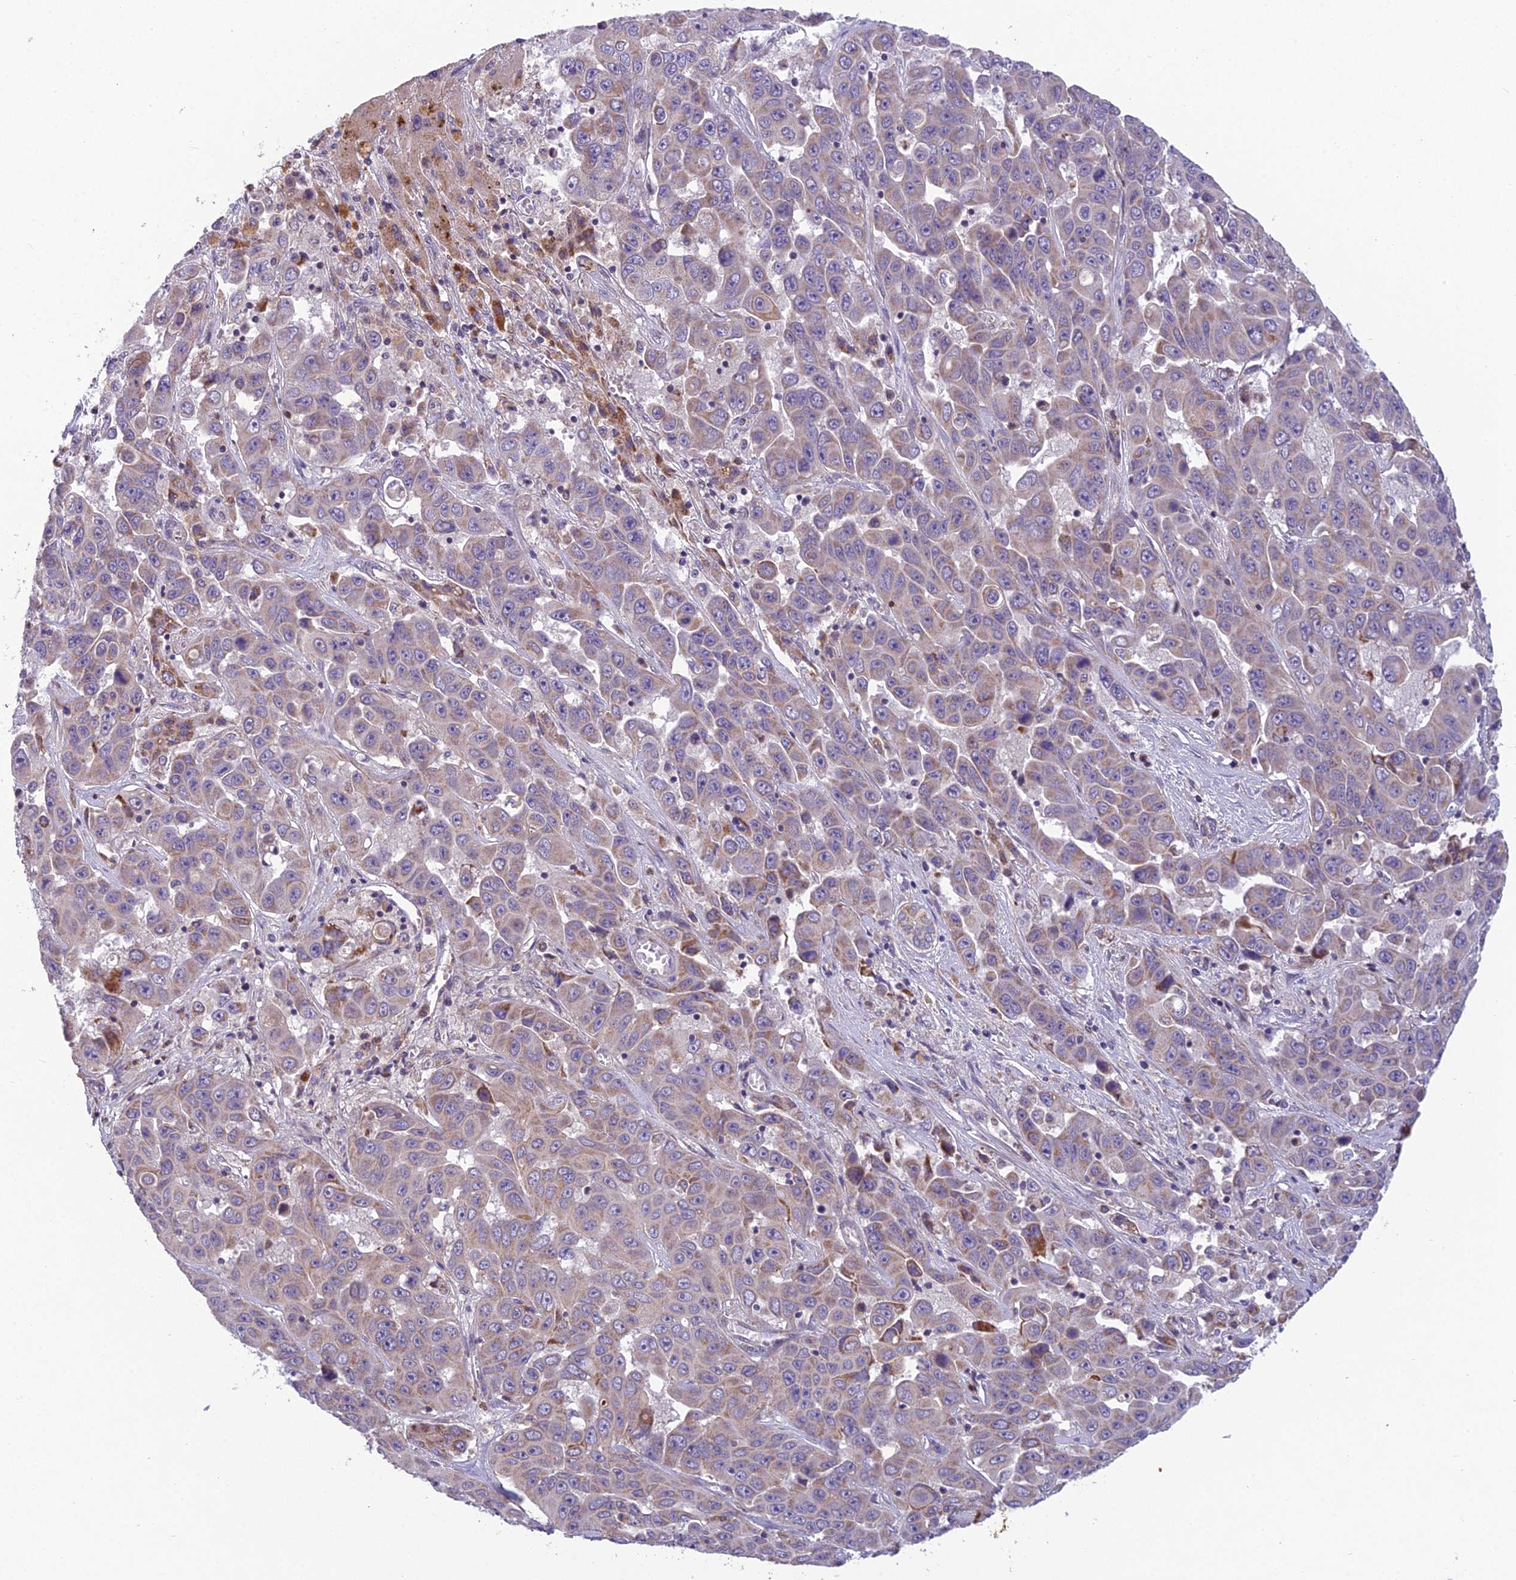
{"staining": {"intensity": "weak", "quantity": "25%-75%", "location": "cytoplasmic/membranous"}, "tissue": "liver cancer", "cell_type": "Tumor cells", "image_type": "cancer", "snomed": [{"axis": "morphology", "description": "Cholangiocarcinoma"}, {"axis": "topography", "description": "Liver"}], "caption": "Immunohistochemistry (IHC) micrograph of neoplastic tissue: liver cholangiocarcinoma stained using immunohistochemistry exhibits low levels of weak protein expression localized specifically in the cytoplasmic/membranous of tumor cells, appearing as a cytoplasmic/membranous brown color.", "gene": "ENSG00000188897", "patient": {"sex": "female", "age": 52}}